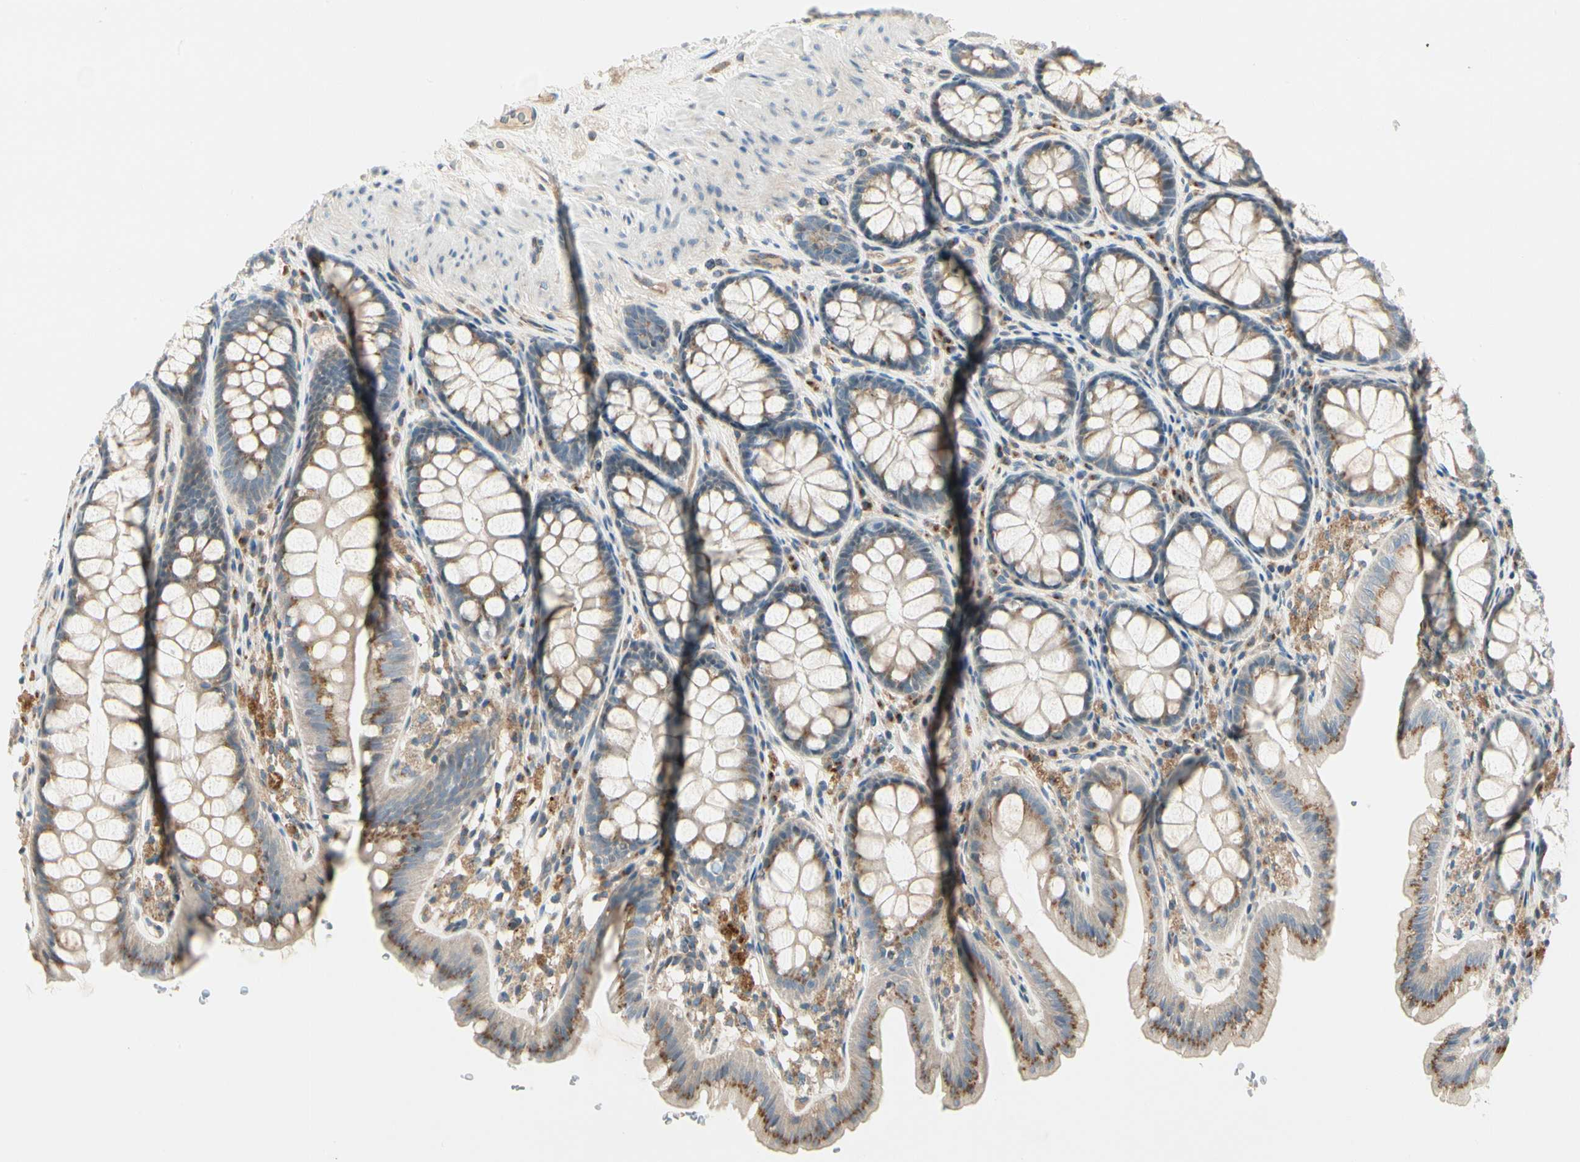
{"staining": {"intensity": "moderate", "quantity": ">75%", "location": "cytoplasmic/membranous"}, "tissue": "colon", "cell_type": "Endothelial cells", "image_type": "normal", "snomed": [{"axis": "morphology", "description": "Normal tissue, NOS"}, {"axis": "topography", "description": "Colon"}], "caption": "Benign colon exhibits moderate cytoplasmic/membranous positivity in about >75% of endothelial cells.", "gene": "ABCA3", "patient": {"sex": "female", "age": 55}}